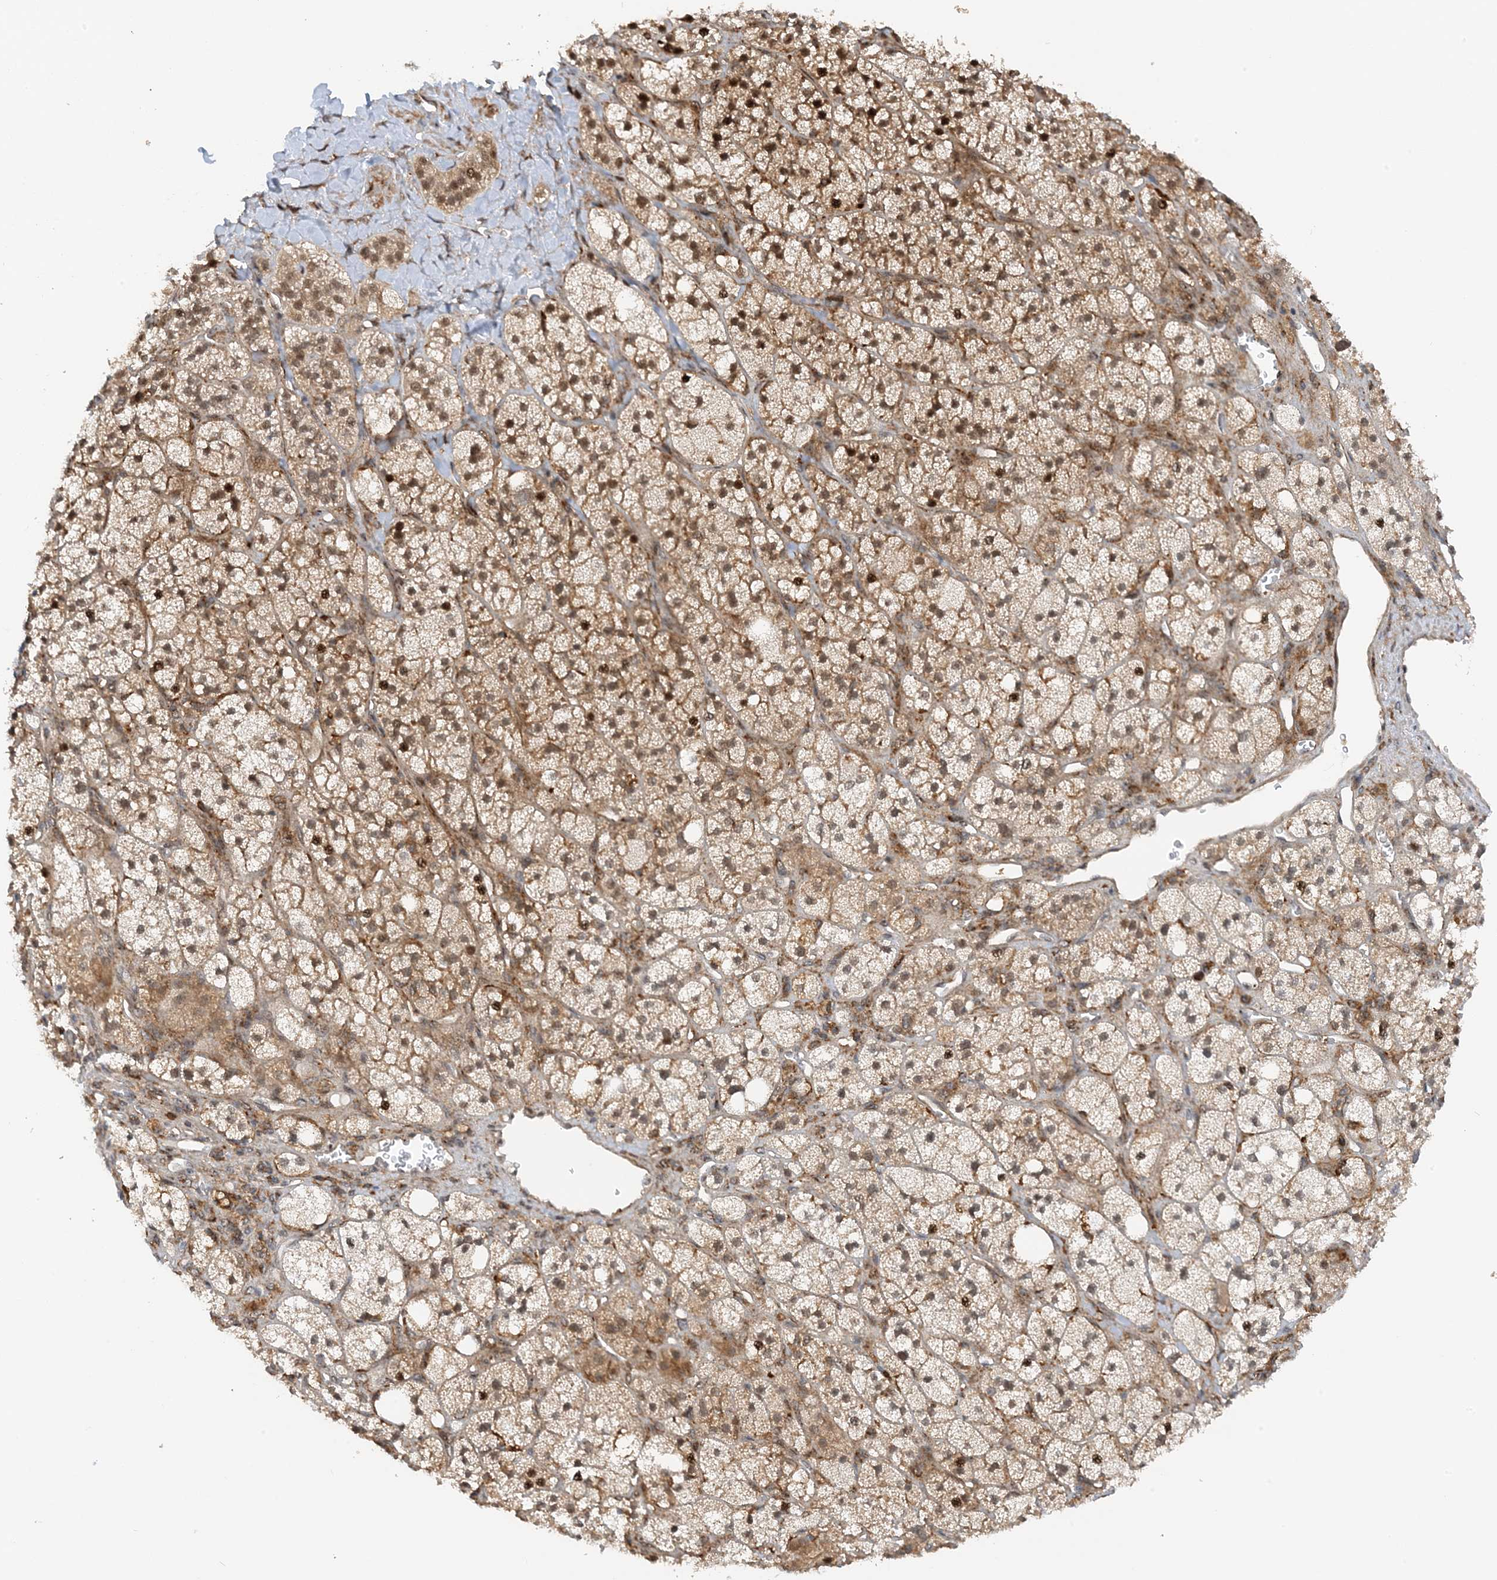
{"staining": {"intensity": "moderate", "quantity": ">75%", "location": "cytoplasmic/membranous,nuclear"}, "tissue": "adrenal gland", "cell_type": "Glandular cells", "image_type": "normal", "snomed": [{"axis": "morphology", "description": "Normal tissue, NOS"}, {"axis": "topography", "description": "Adrenal gland"}], "caption": "Protein staining shows moderate cytoplasmic/membranous,nuclear staining in about >75% of glandular cells in benign adrenal gland. The staining was performed using DAB to visualize the protein expression in brown, while the nuclei were stained in blue with hematoxylin (Magnification: 20x).", "gene": "TATDN3", "patient": {"sex": "male", "age": 61}}